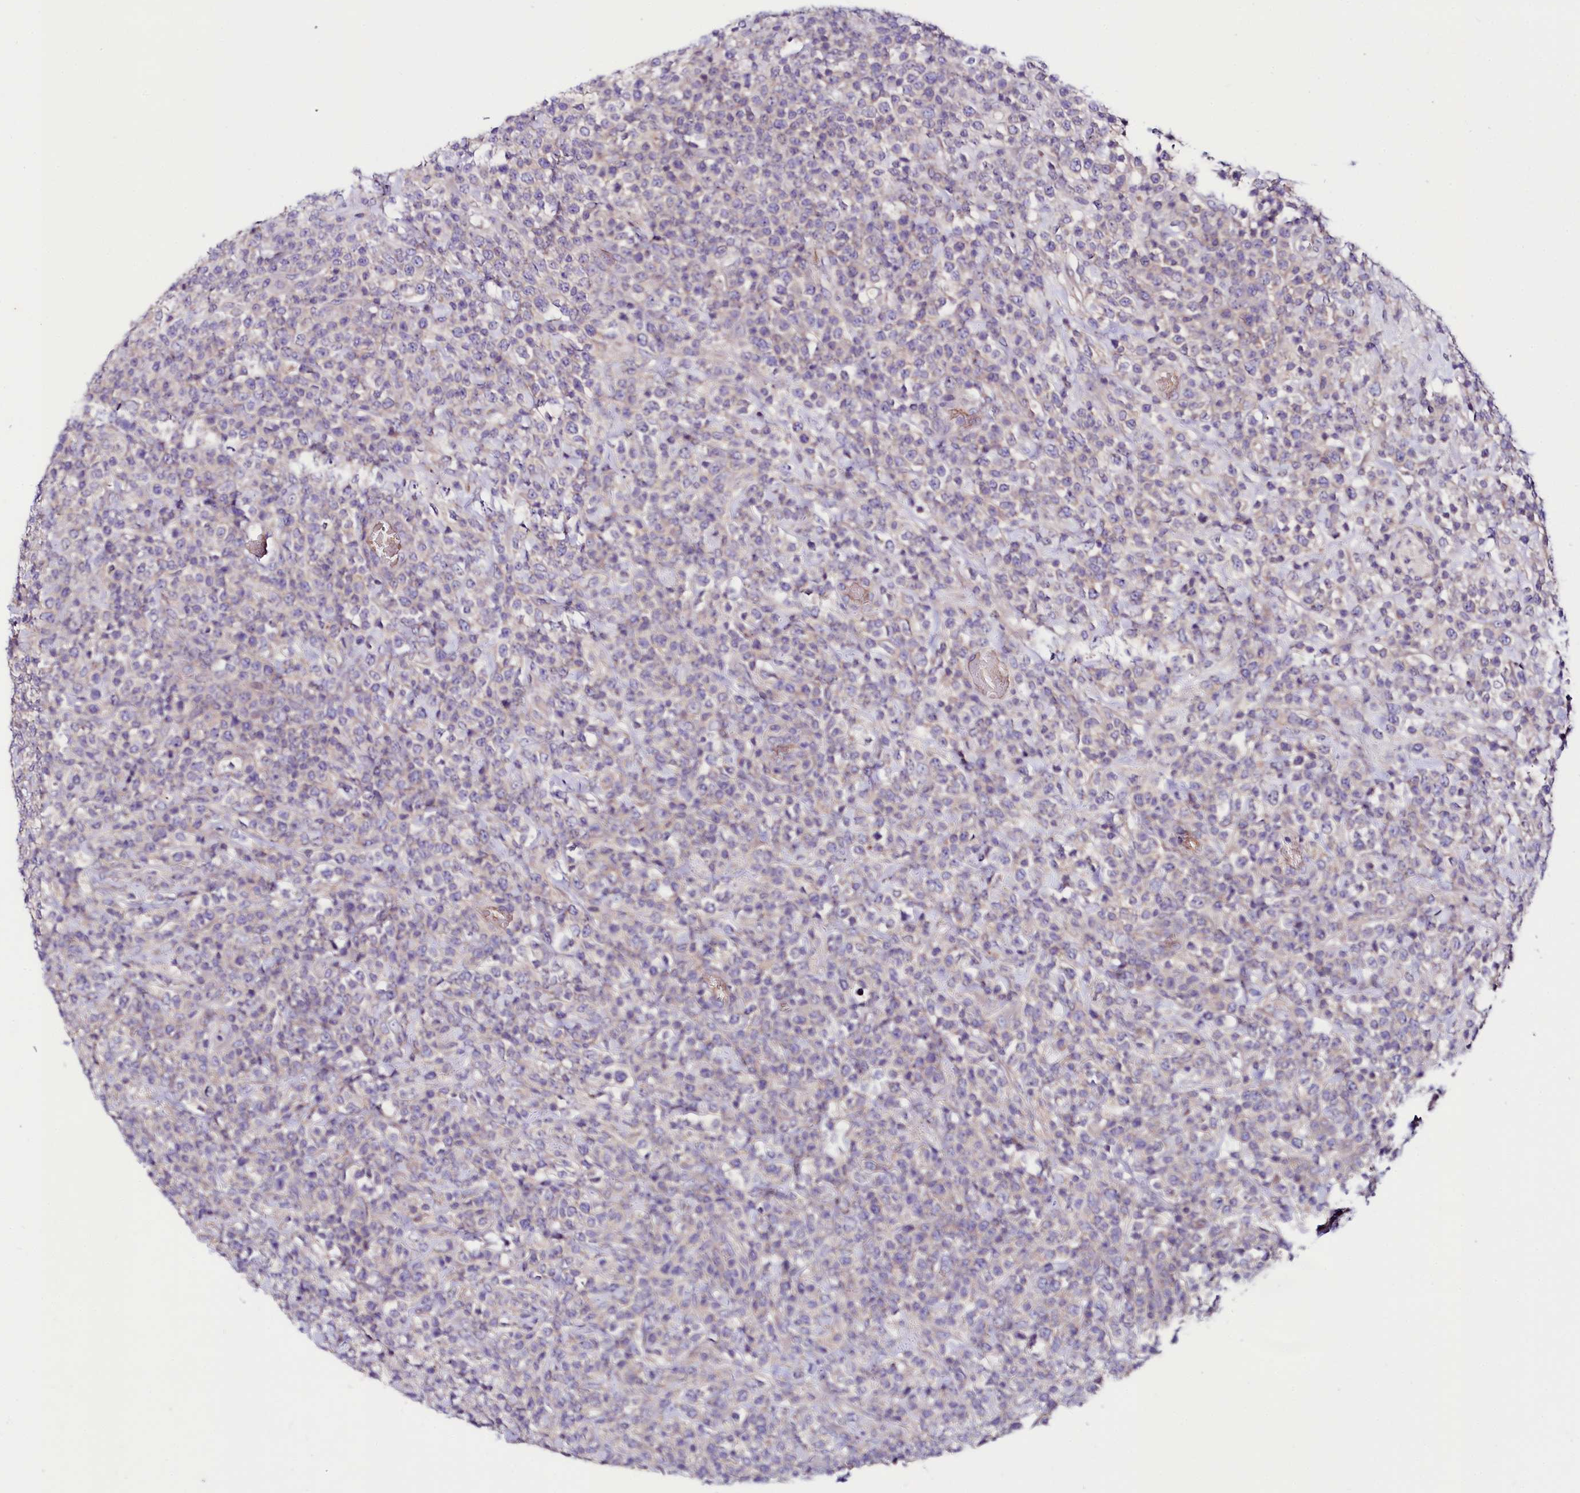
{"staining": {"intensity": "negative", "quantity": "none", "location": "none"}, "tissue": "lymphoma", "cell_type": "Tumor cells", "image_type": "cancer", "snomed": [{"axis": "morphology", "description": "Malignant lymphoma, non-Hodgkin's type, High grade"}, {"axis": "topography", "description": "Colon"}], "caption": "Tumor cells are negative for protein expression in human lymphoma.", "gene": "ABHD5", "patient": {"sex": "female", "age": 53}}